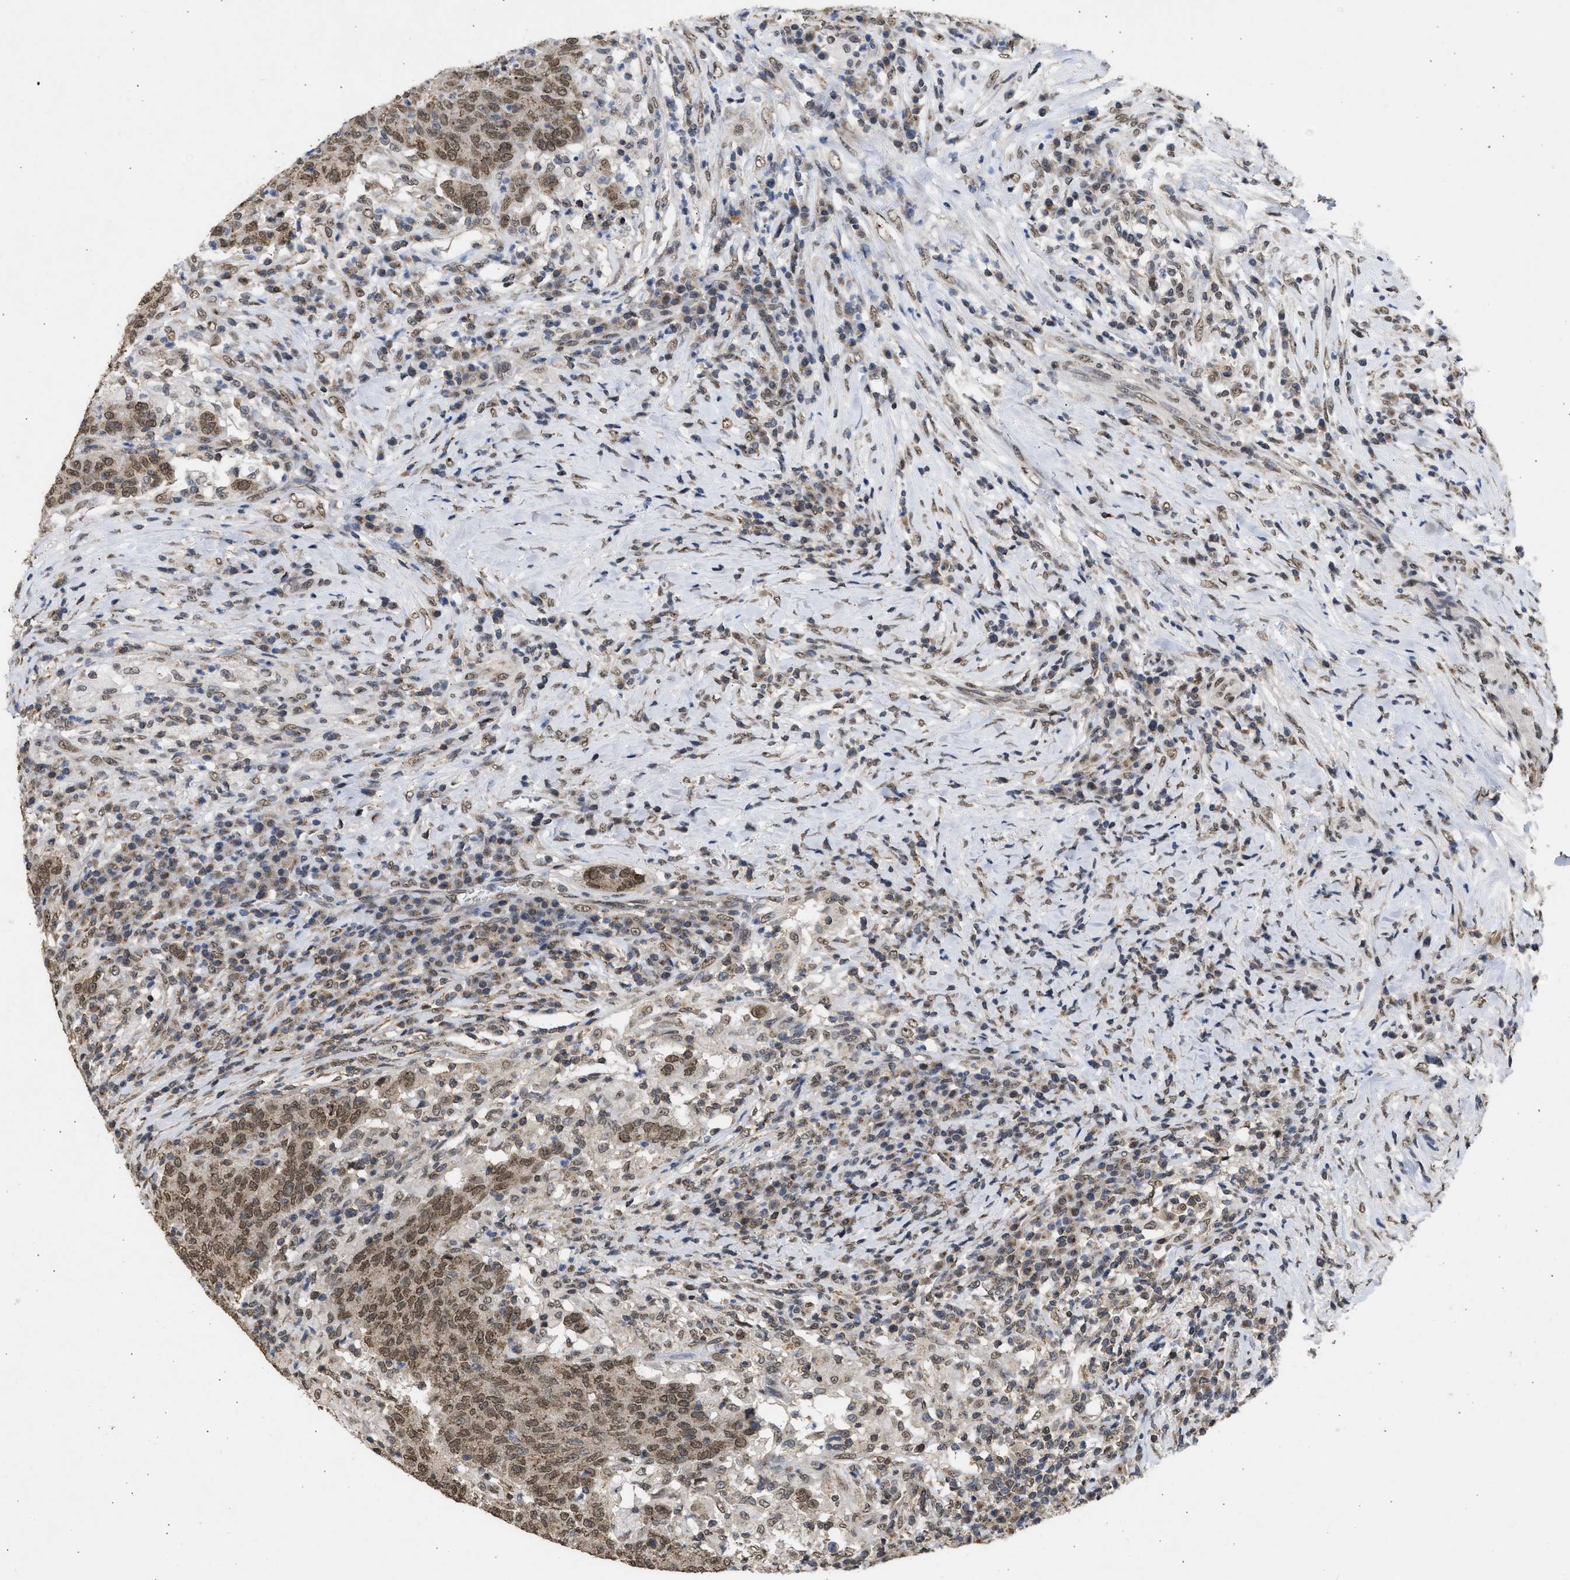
{"staining": {"intensity": "weak", "quantity": ">75%", "location": "cytoplasmic/membranous,nuclear"}, "tissue": "colorectal cancer", "cell_type": "Tumor cells", "image_type": "cancer", "snomed": [{"axis": "morphology", "description": "Normal tissue, NOS"}, {"axis": "morphology", "description": "Adenocarcinoma, NOS"}, {"axis": "topography", "description": "Colon"}], "caption": "The image shows immunohistochemical staining of adenocarcinoma (colorectal). There is weak cytoplasmic/membranous and nuclear expression is present in approximately >75% of tumor cells. The protein is shown in brown color, while the nuclei are stained blue.", "gene": "NUP35", "patient": {"sex": "female", "age": 75}}